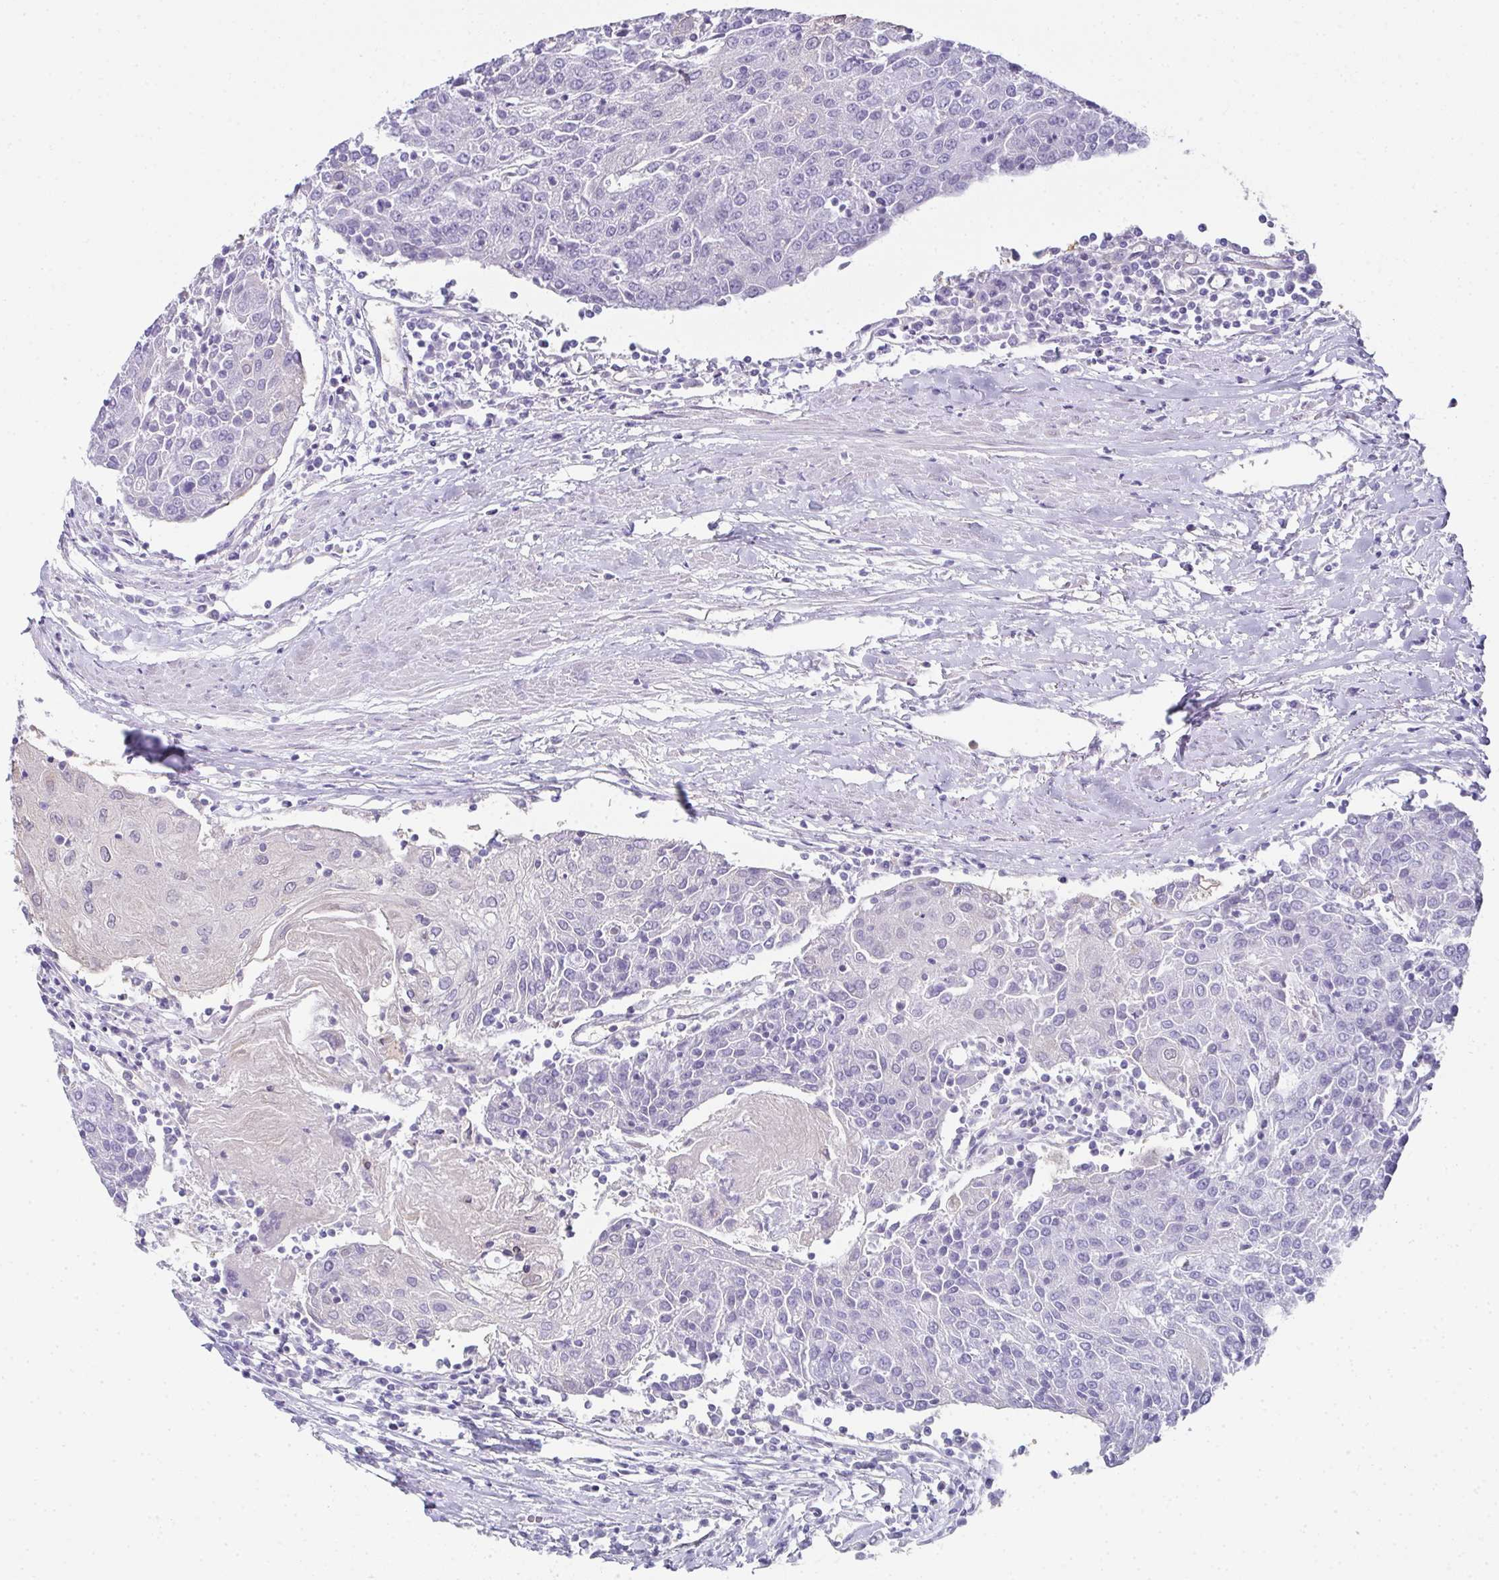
{"staining": {"intensity": "negative", "quantity": "none", "location": "none"}, "tissue": "urothelial cancer", "cell_type": "Tumor cells", "image_type": "cancer", "snomed": [{"axis": "morphology", "description": "Urothelial carcinoma, High grade"}, {"axis": "topography", "description": "Urinary bladder"}], "caption": "DAB (3,3'-diaminobenzidine) immunohistochemical staining of urothelial cancer displays no significant positivity in tumor cells.", "gene": "RBP1", "patient": {"sex": "female", "age": 85}}